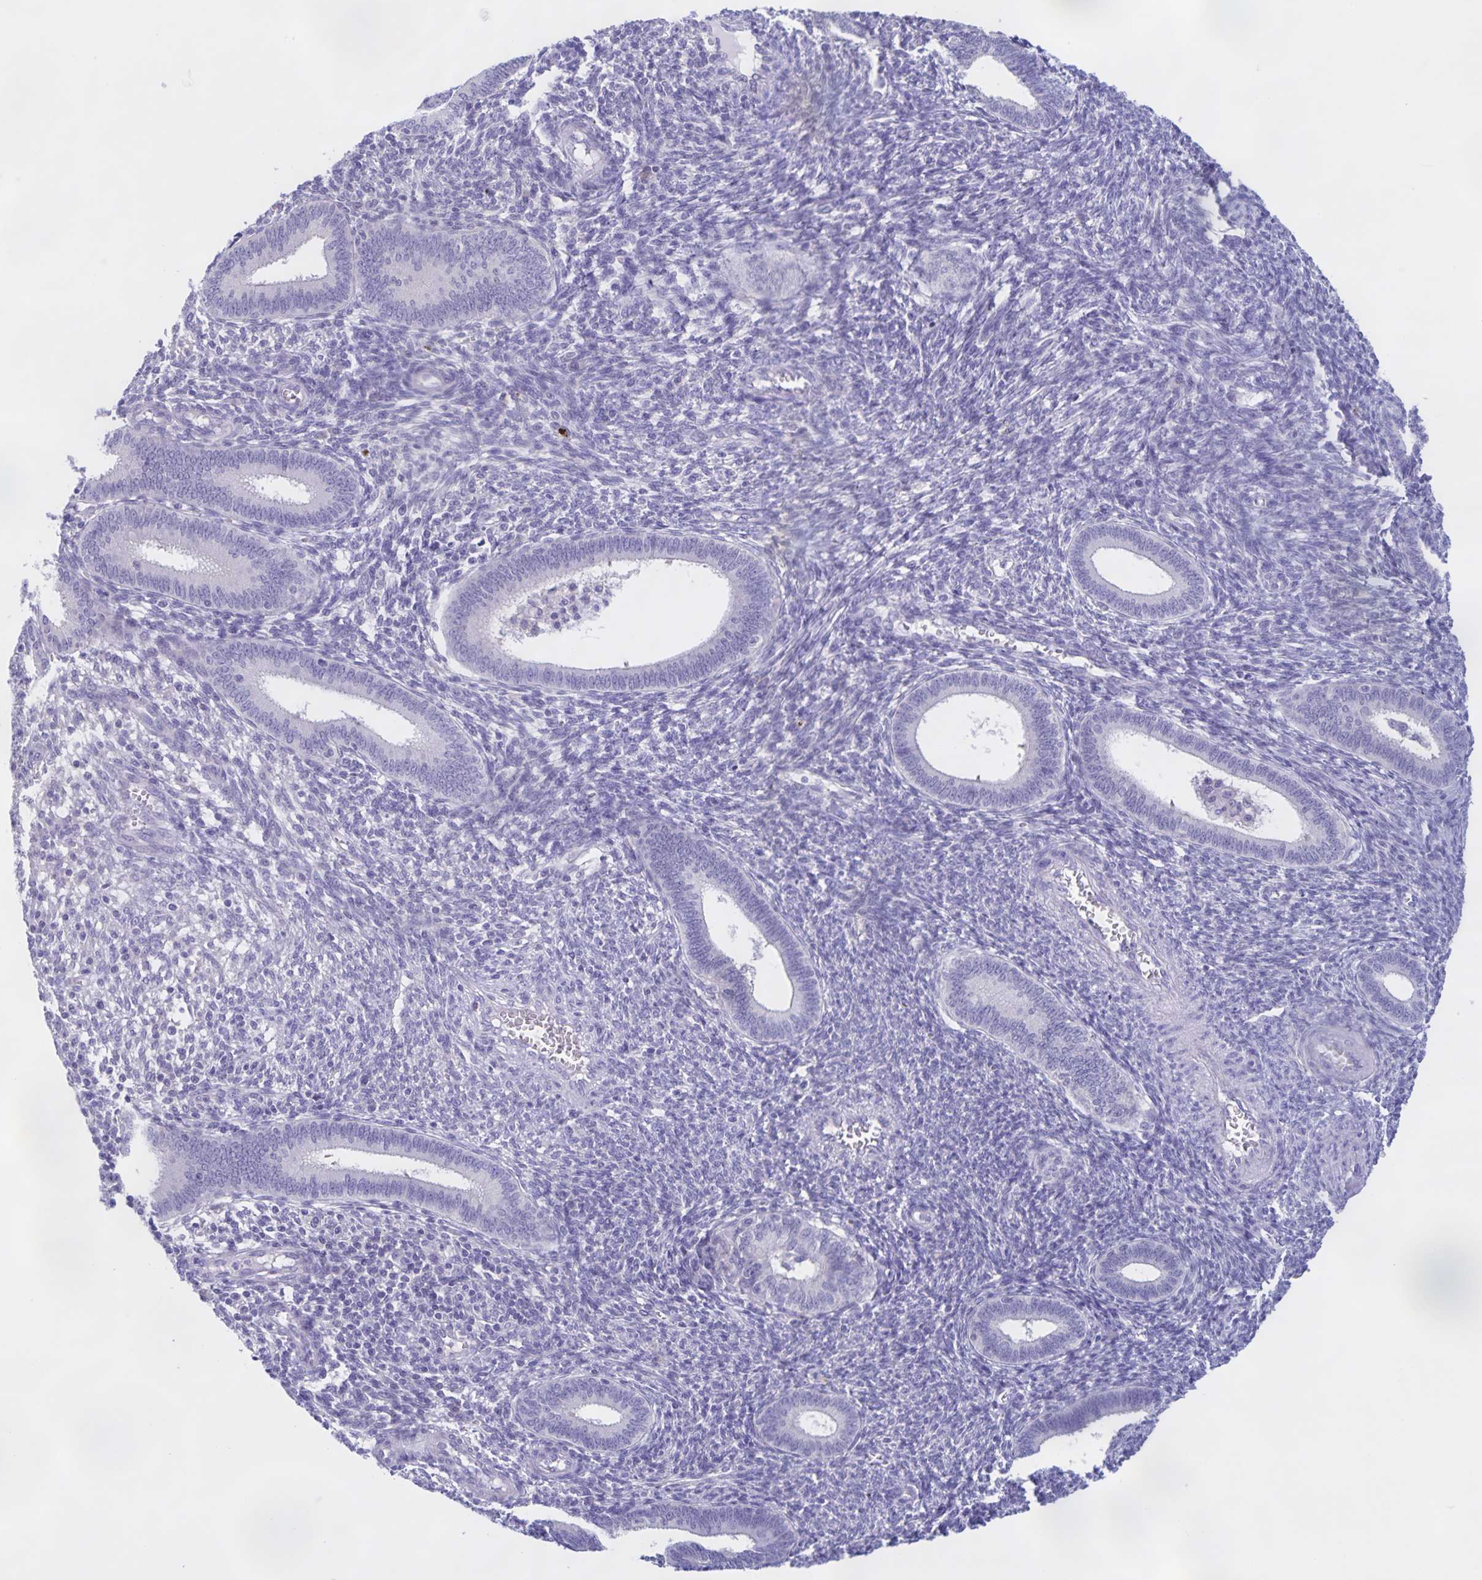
{"staining": {"intensity": "negative", "quantity": "none", "location": "none"}, "tissue": "endometrium", "cell_type": "Cells in endometrial stroma", "image_type": "normal", "snomed": [{"axis": "morphology", "description": "Normal tissue, NOS"}, {"axis": "topography", "description": "Endometrium"}], "caption": "Immunohistochemical staining of unremarkable human endometrium shows no significant staining in cells in endometrial stroma.", "gene": "DMGDH", "patient": {"sex": "female", "age": 41}}